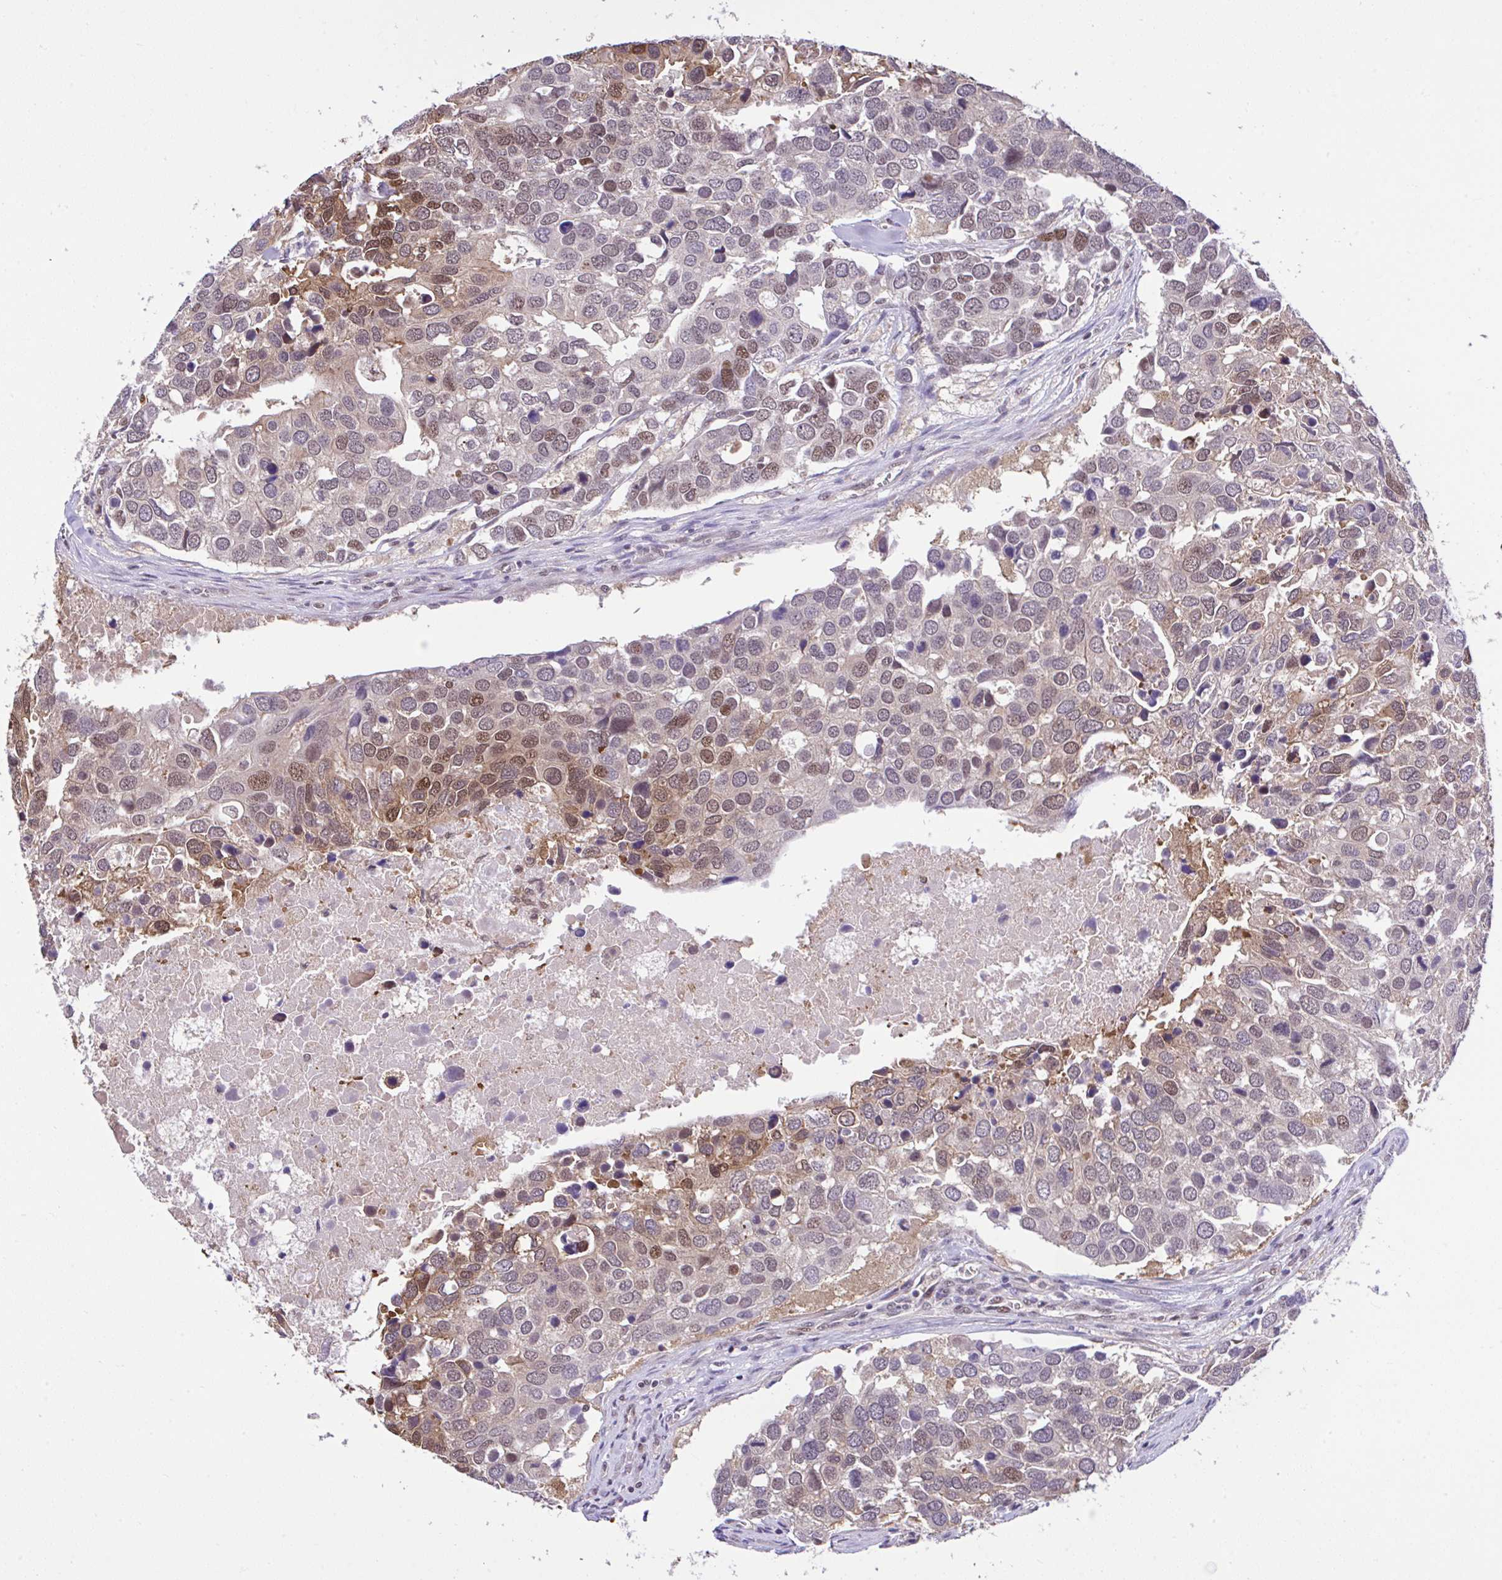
{"staining": {"intensity": "weak", "quantity": "25%-75%", "location": "cytoplasmic/membranous,nuclear"}, "tissue": "breast cancer", "cell_type": "Tumor cells", "image_type": "cancer", "snomed": [{"axis": "morphology", "description": "Duct carcinoma"}, {"axis": "topography", "description": "Breast"}], "caption": "An image of breast infiltrating ductal carcinoma stained for a protein demonstrates weak cytoplasmic/membranous and nuclear brown staining in tumor cells.", "gene": "GLIS3", "patient": {"sex": "female", "age": 83}}